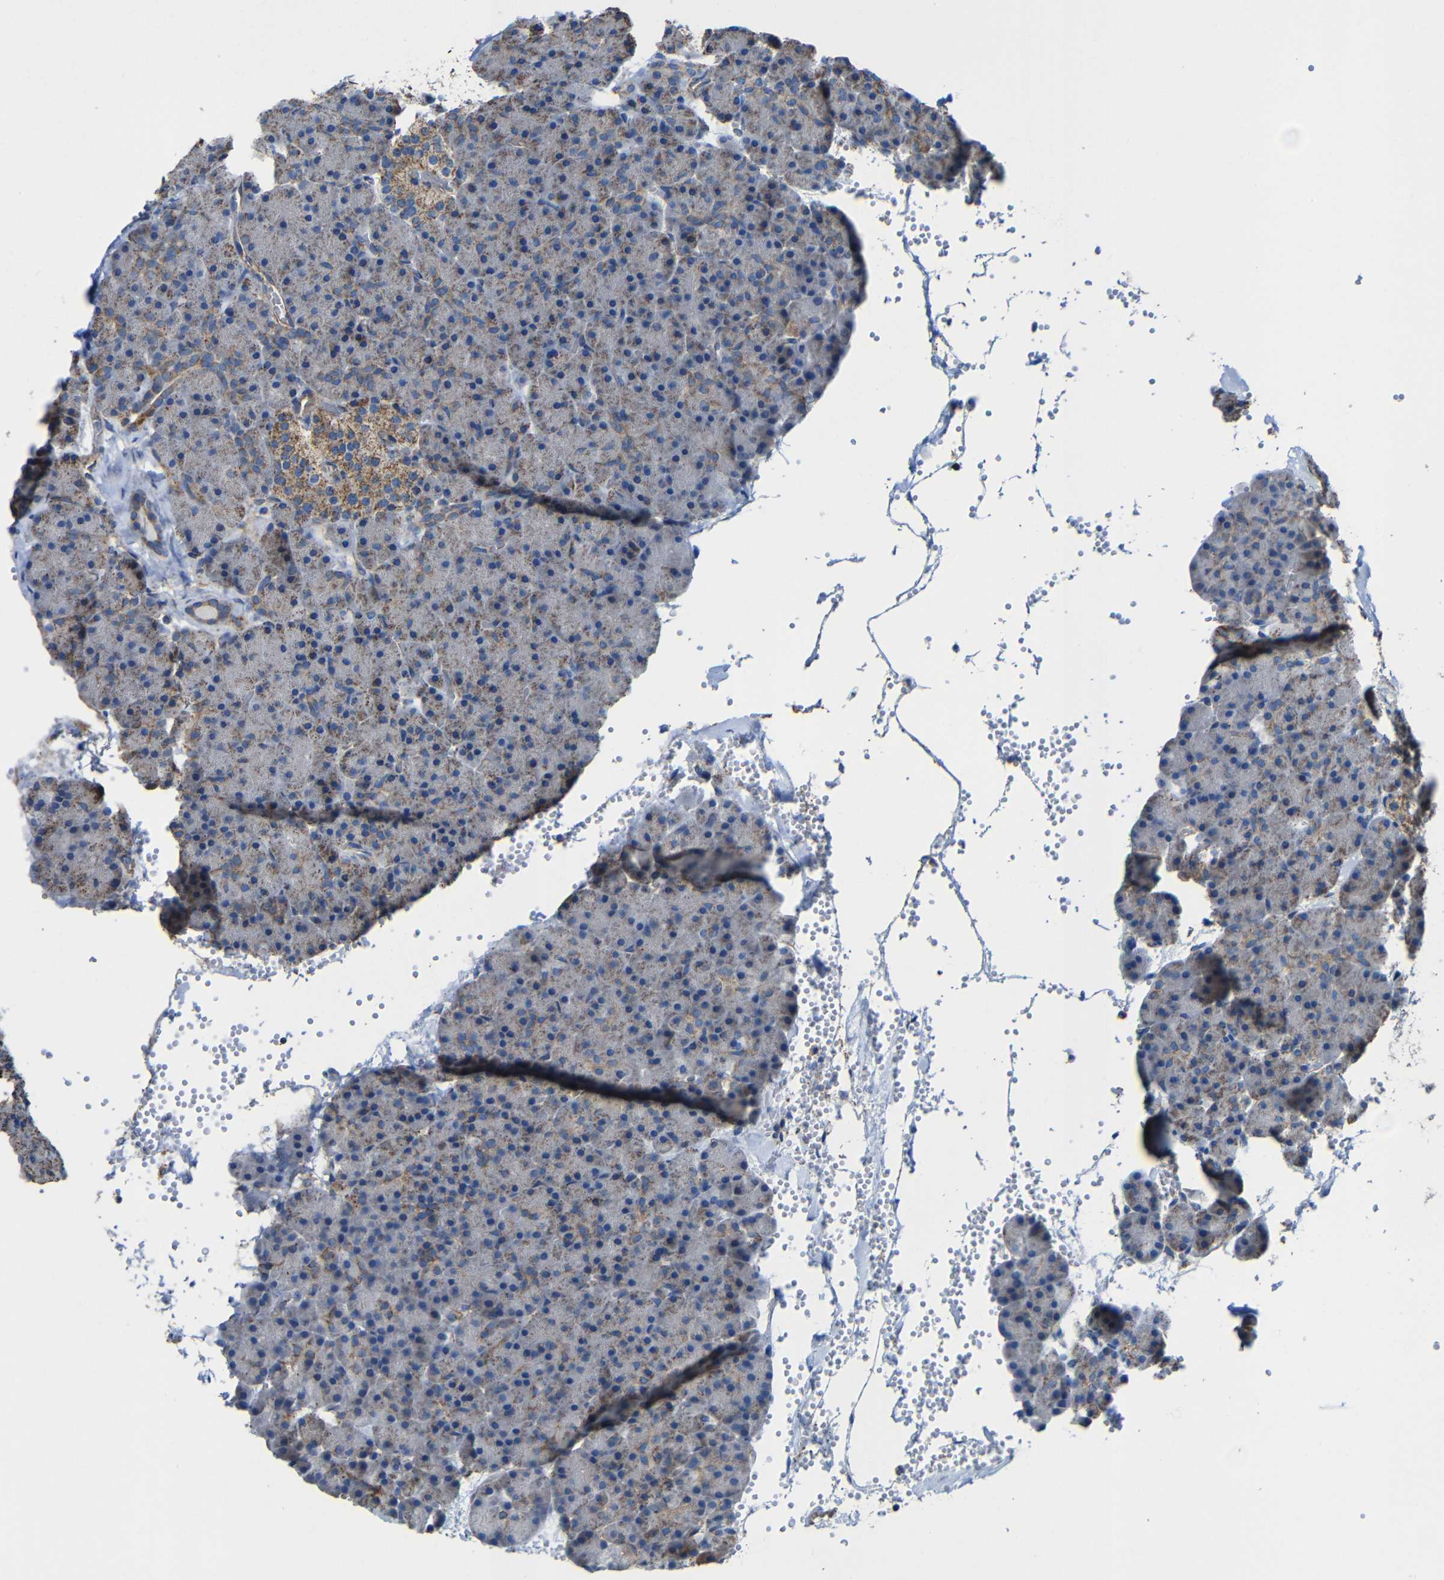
{"staining": {"intensity": "moderate", "quantity": ">75%", "location": "cytoplasmic/membranous"}, "tissue": "pancreas", "cell_type": "Exocrine glandular cells", "image_type": "normal", "snomed": [{"axis": "morphology", "description": "Normal tissue, NOS"}, {"axis": "topography", "description": "Pancreas"}], "caption": "IHC (DAB) staining of benign human pancreas shows moderate cytoplasmic/membranous protein positivity in approximately >75% of exocrine glandular cells.", "gene": "INTS6L", "patient": {"sex": "female", "age": 35}}